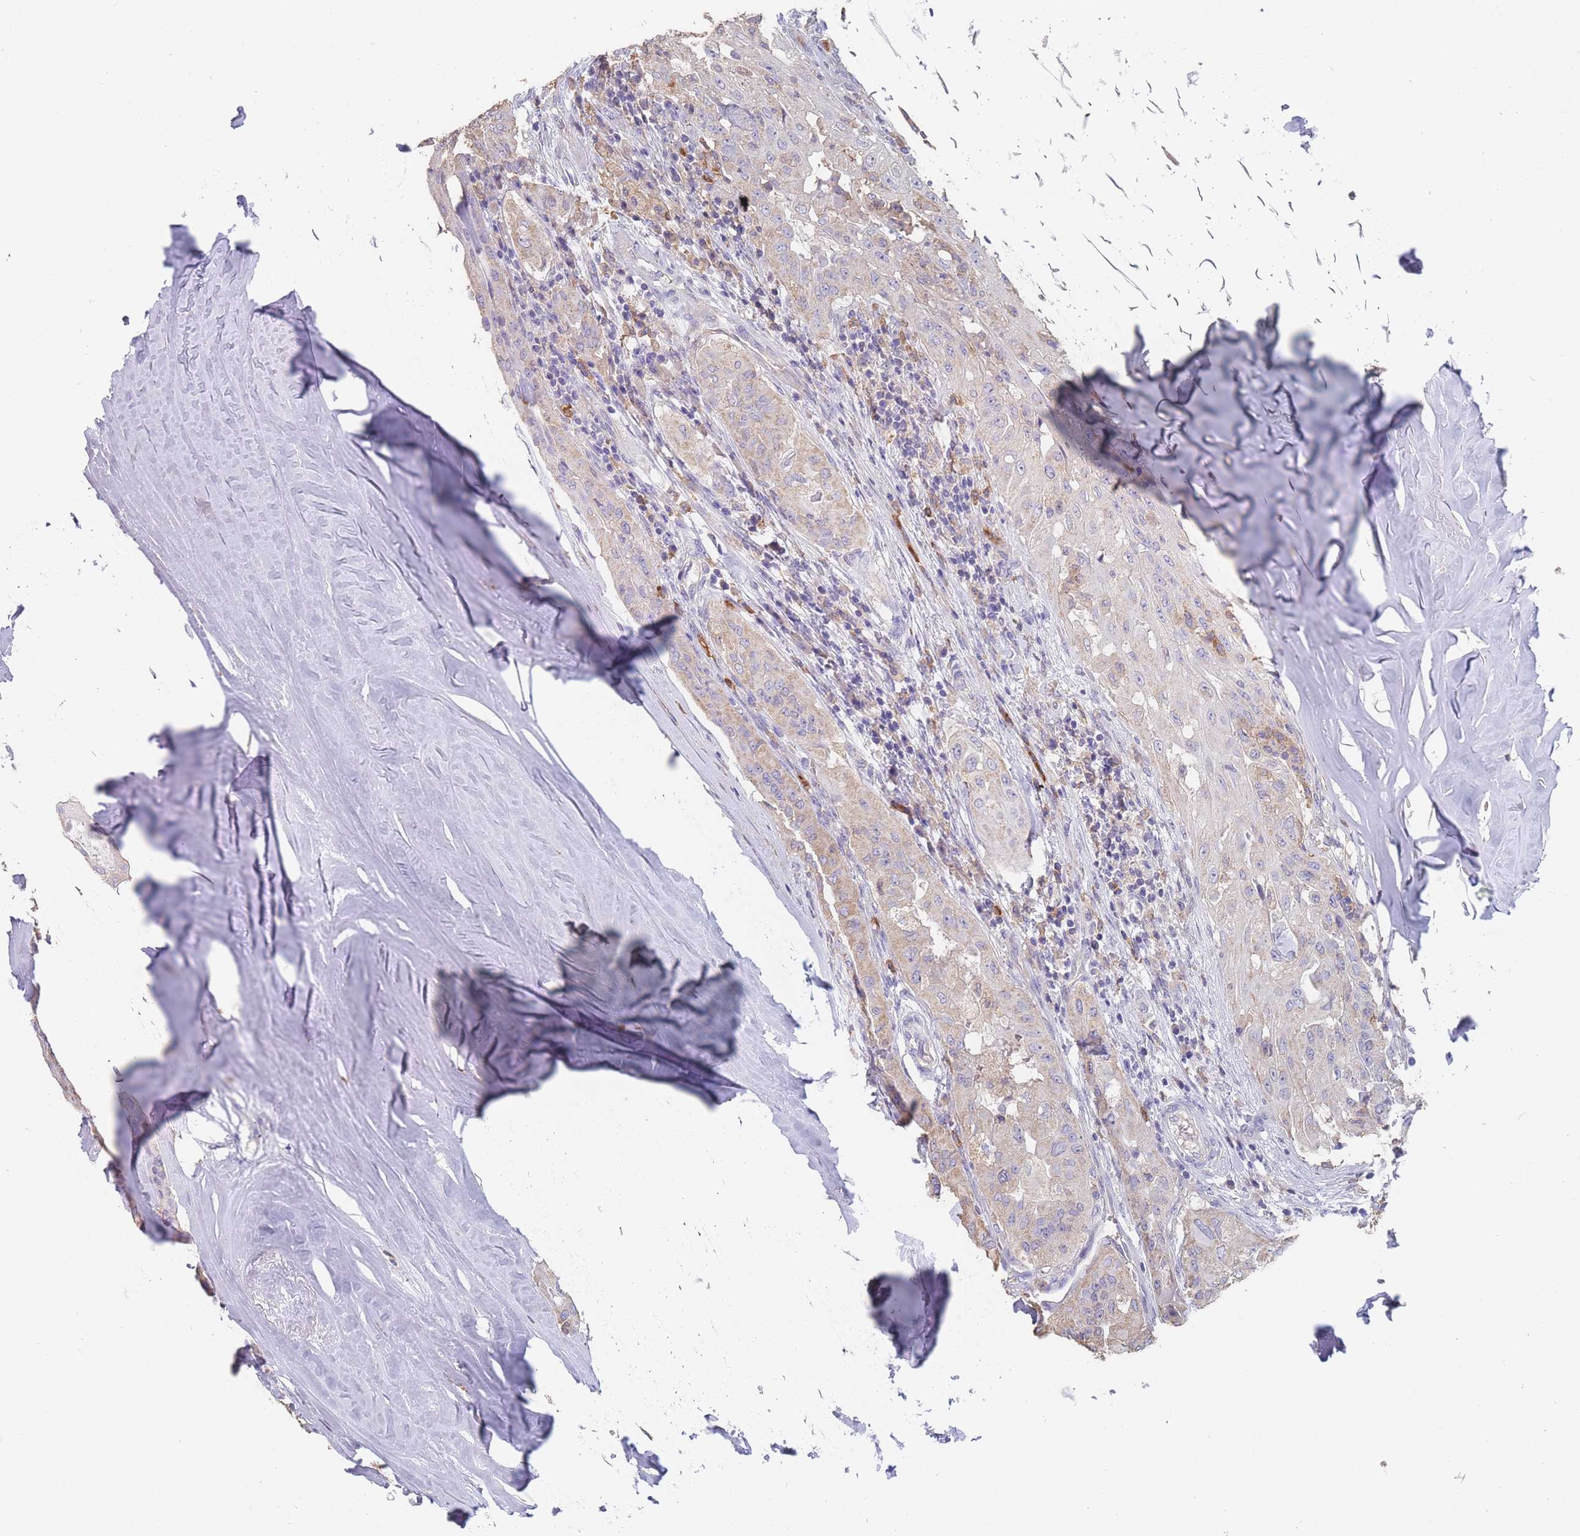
{"staining": {"intensity": "weak", "quantity": "<25%", "location": "cytoplasmic/membranous"}, "tissue": "thyroid cancer", "cell_type": "Tumor cells", "image_type": "cancer", "snomed": [{"axis": "morphology", "description": "Papillary adenocarcinoma, NOS"}, {"axis": "topography", "description": "Thyroid gland"}], "caption": "IHC image of papillary adenocarcinoma (thyroid) stained for a protein (brown), which reveals no positivity in tumor cells.", "gene": "CLEC12A", "patient": {"sex": "female", "age": 59}}